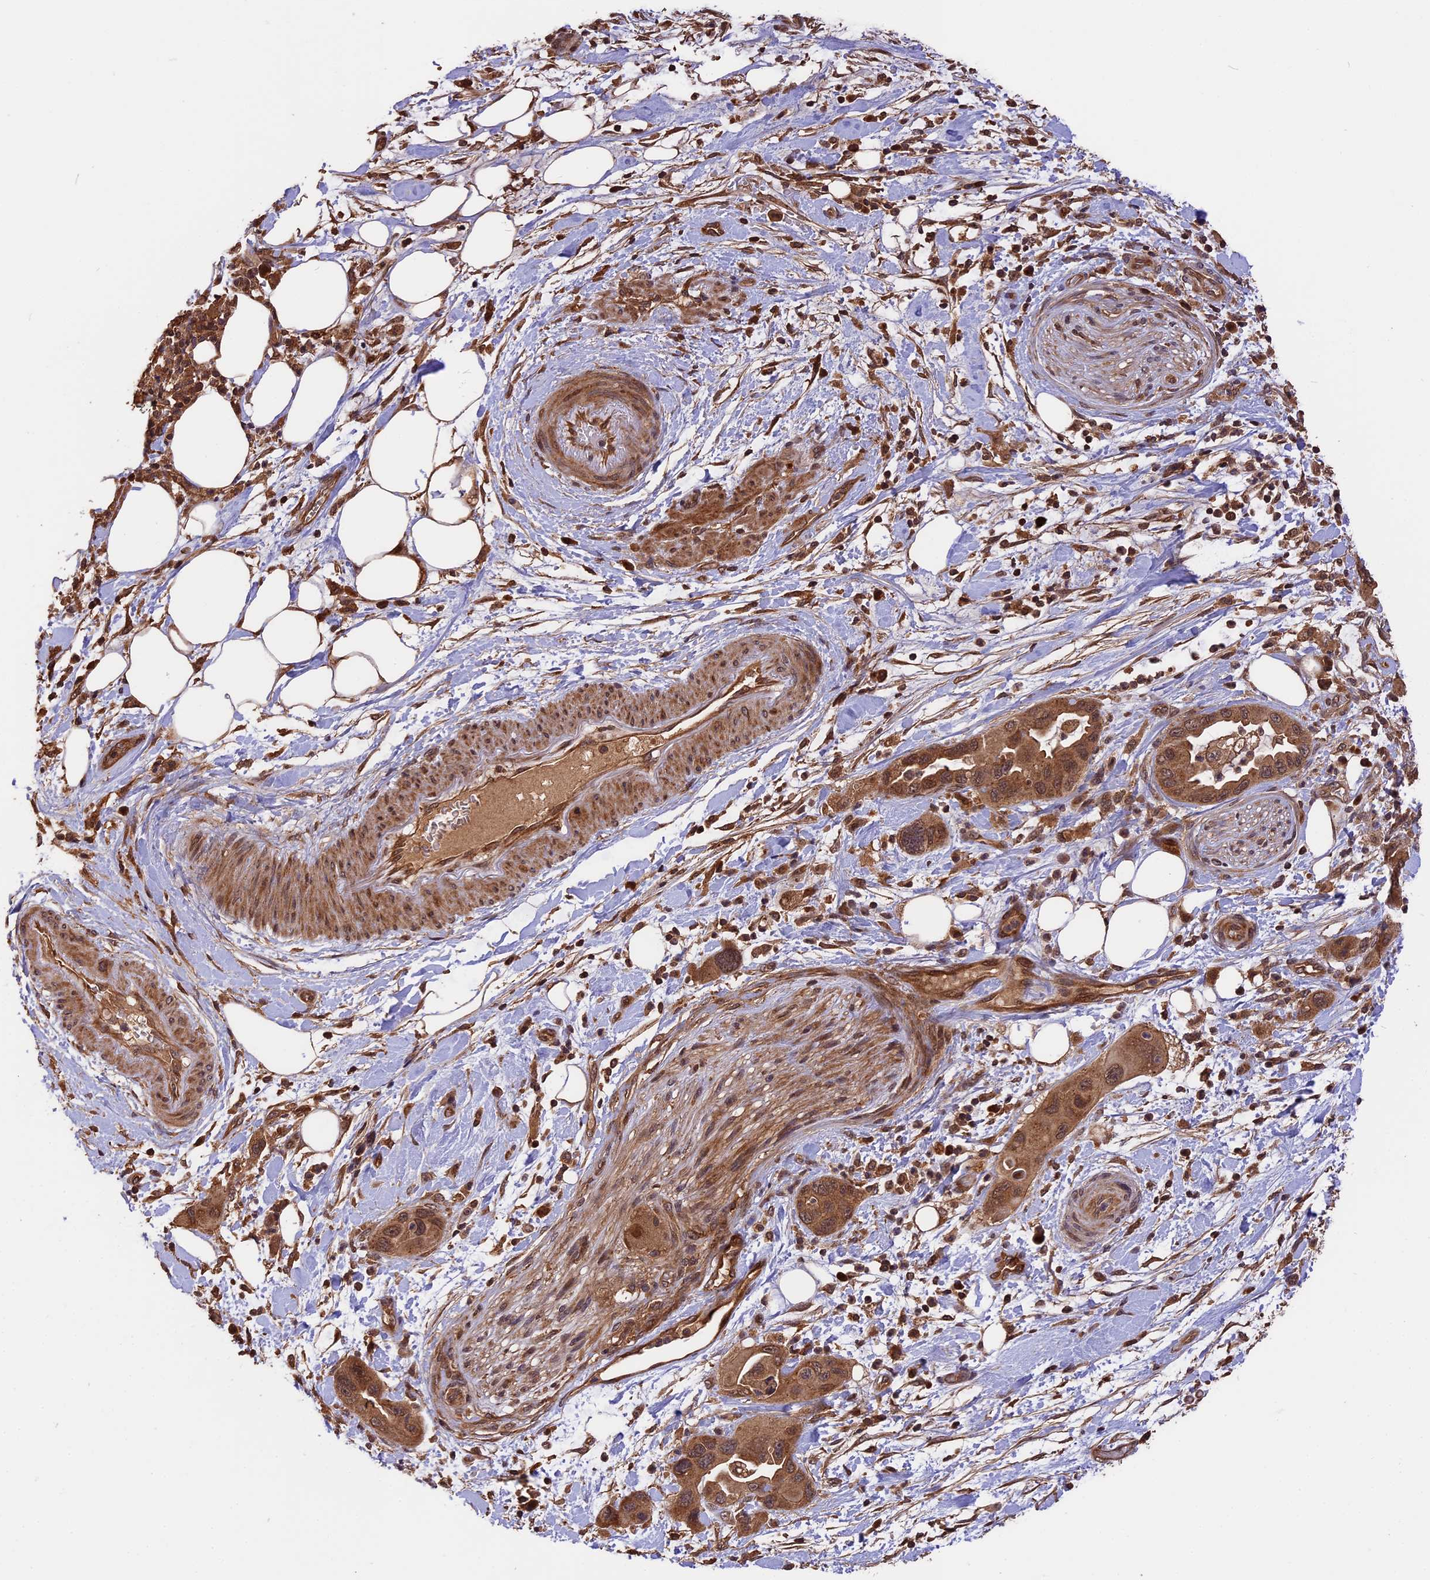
{"staining": {"intensity": "moderate", "quantity": ">75%", "location": "cytoplasmic/membranous,nuclear"}, "tissue": "pancreatic cancer", "cell_type": "Tumor cells", "image_type": "cancer", "snomed": [{"axis": "morphology", "description": "Adenocarcinoma, NOS"}, {"axis": "topography", "description": "Pancreas"}], "caption": "DAB immunohistochemical staining of human pancreatic cancer (adenocarcinoma) shows moderate cytoplasmic/membranous and nuclear protein positivity in approximately >75% of tumor cells. (DAB (3,3'-diaminobenzidine) = brown stain, brightfield microscopy at high magnification).", "gene": "ESCO1", "patient": {"sex": "female", "age": 71}}